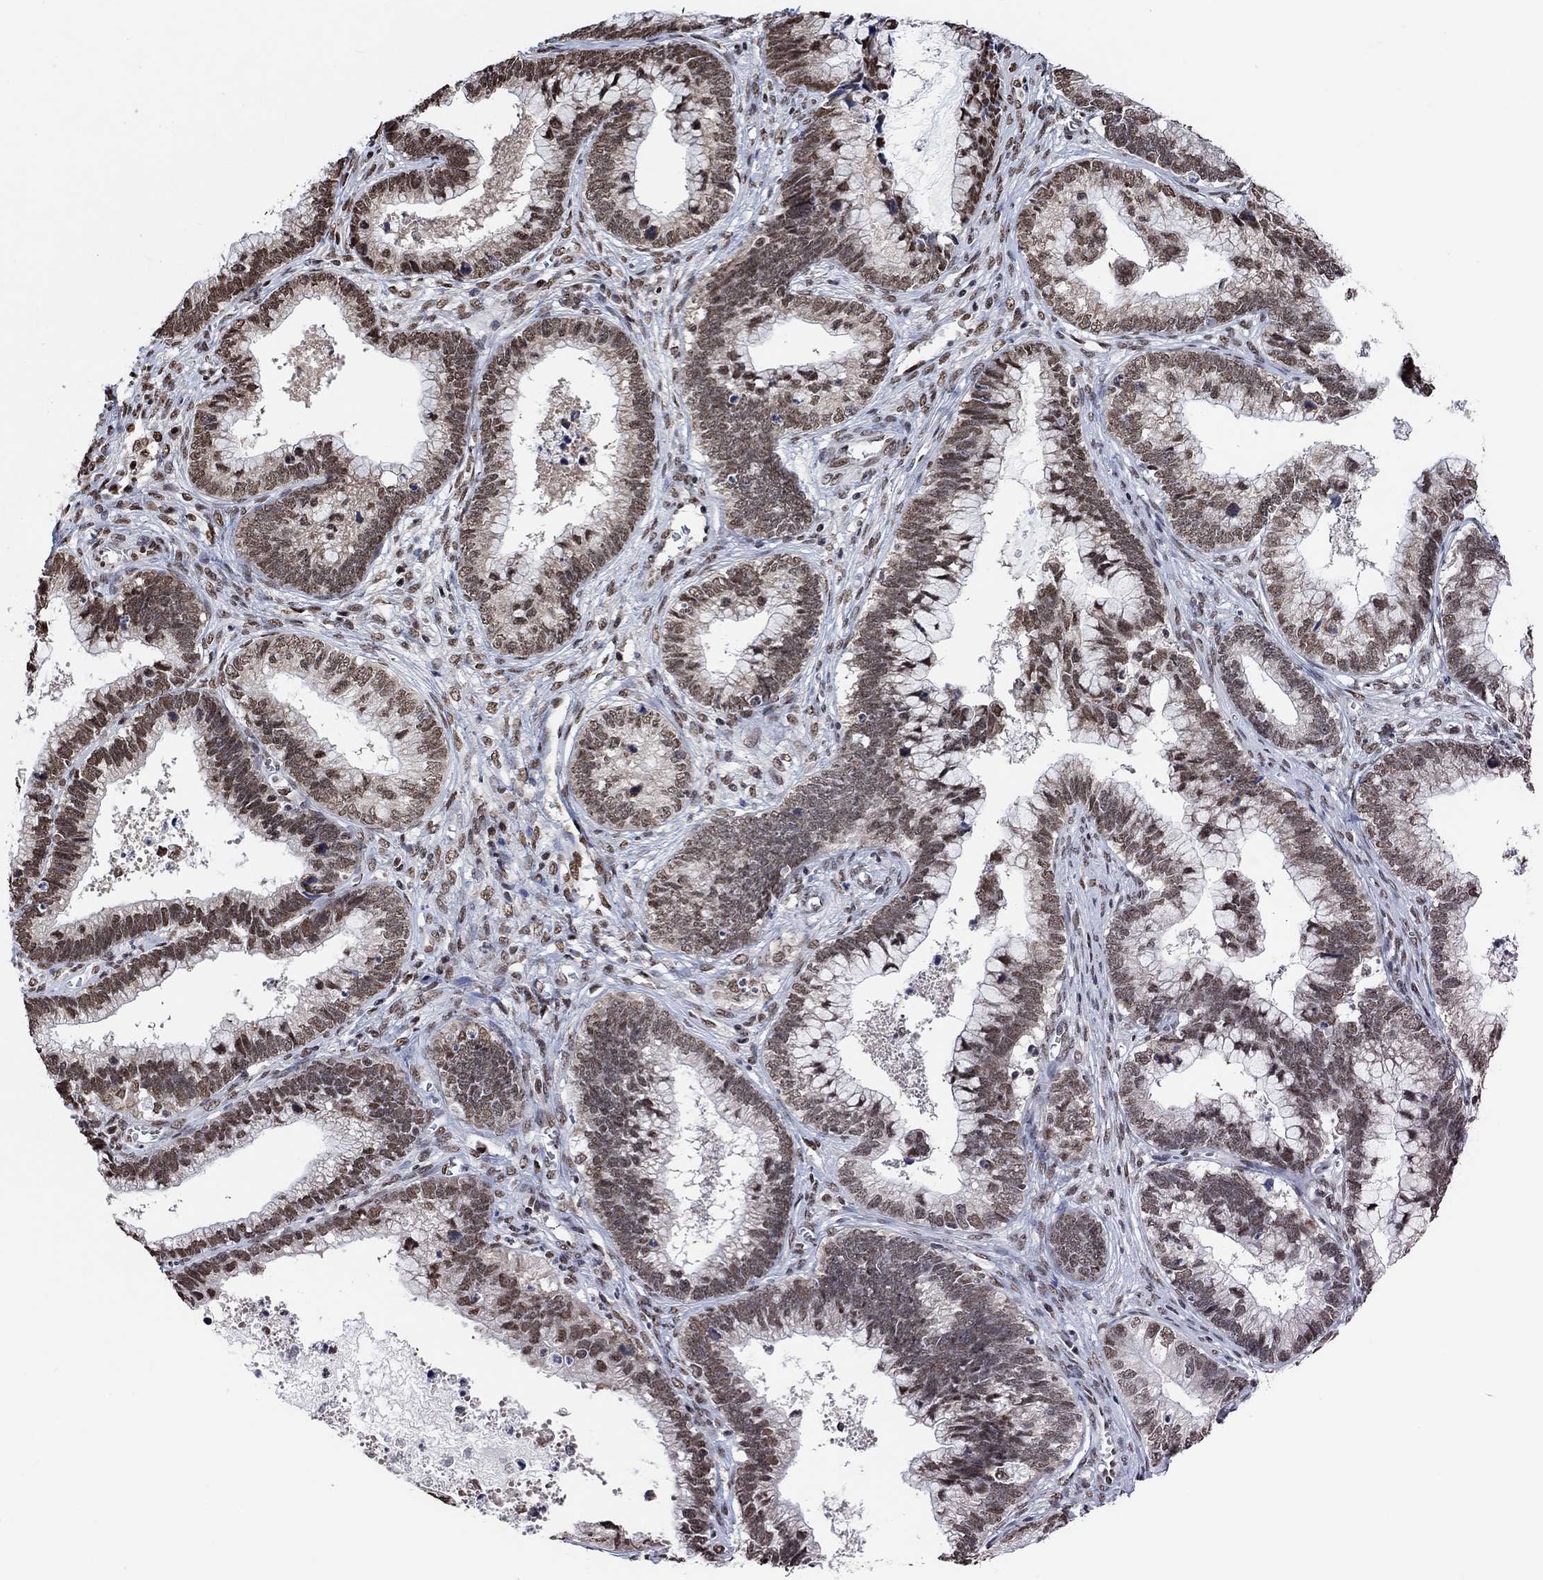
{"staining": {"intensity": "moderate", "quantity": ">75%", "location": "nuclear"}, "tissue": "cervical cancer", "cell_type": "Tumor cells", "image_type": "cancer", "snomed": [{"axis": "morphology", "description": "Adenocarcinoma, NOS"}, {"axis": "topography", "description": "Cervix"}], "caption": "Cervical cancer (adenocarcinoma) stained for a protein demonstrates moderate nuclear positivity in tumor cells.", "gene": "USP39", "patient": {"sex": "female", "age": 44}}